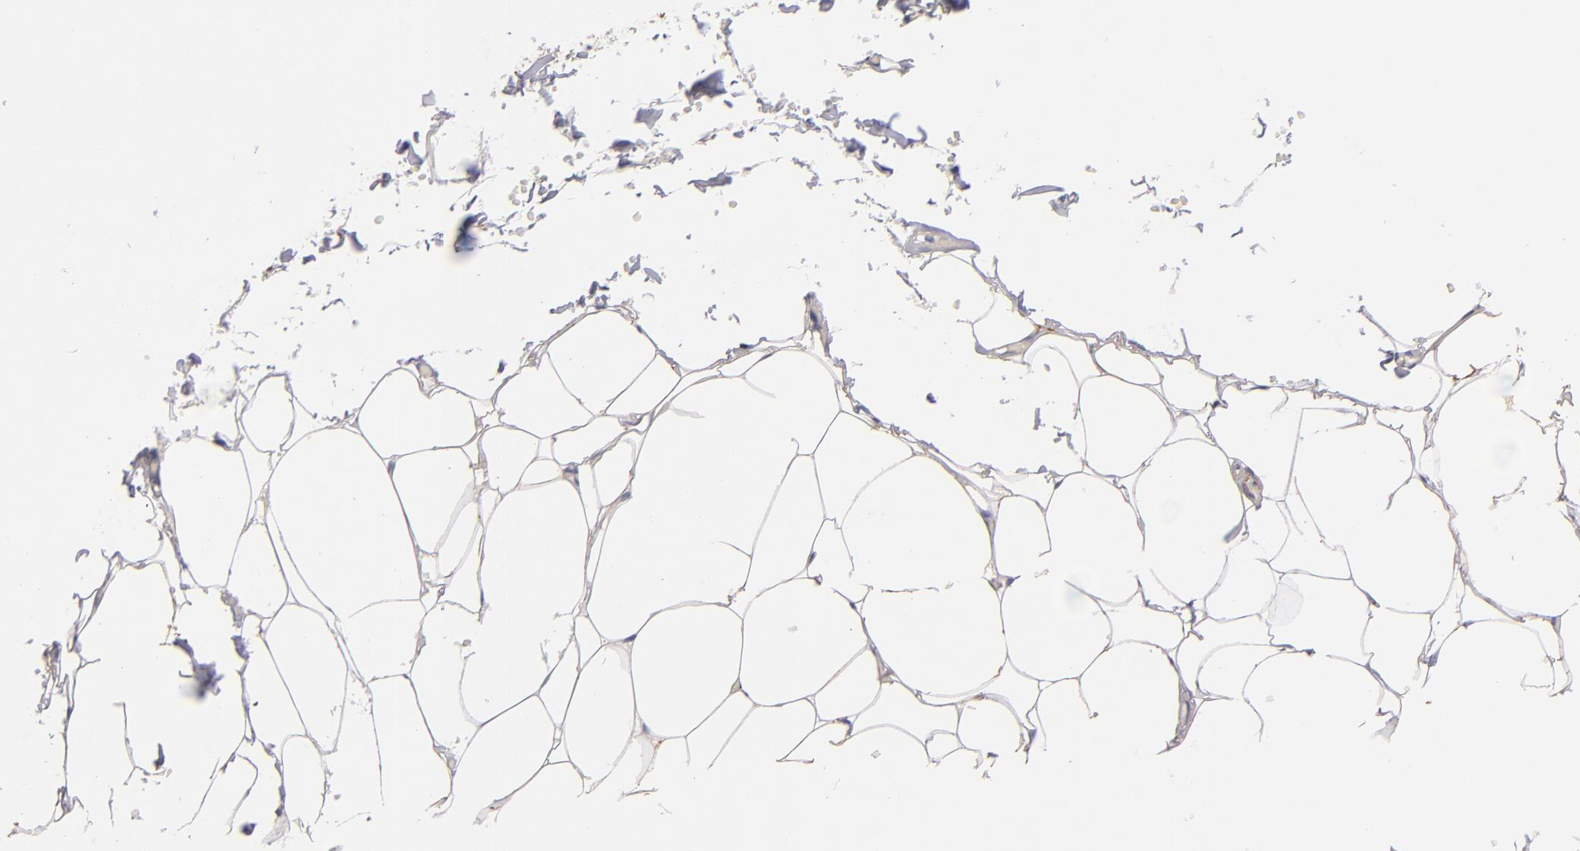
{"staining": {"intensity": "weak", "quantity": ">75%", "location": "cytoplasmic/membranous"}, "tissue": "adipose tissue", "cell_type": "Adipocytes", "image_type": "normal", "snomed": [{"axis": "morphology", "description": "Normal tissue, NOS"}, {"axis": "topography", "description": "Soft tissue"}, {"axis": "topography", "description": "Peripheral nerve tissue"}], "caption": "IHC image of unremarkable adipose tissue: adipose tissue stained using immunohistochemistry demonstrates low levels of weak protein expression localized specifically in the cytoplasmic/membranous of adipocytes, appearing as a cytoplasmic/membranous brown color.", "gene": "LAMC1", "patient": {"sex": "female", "age": 68}}